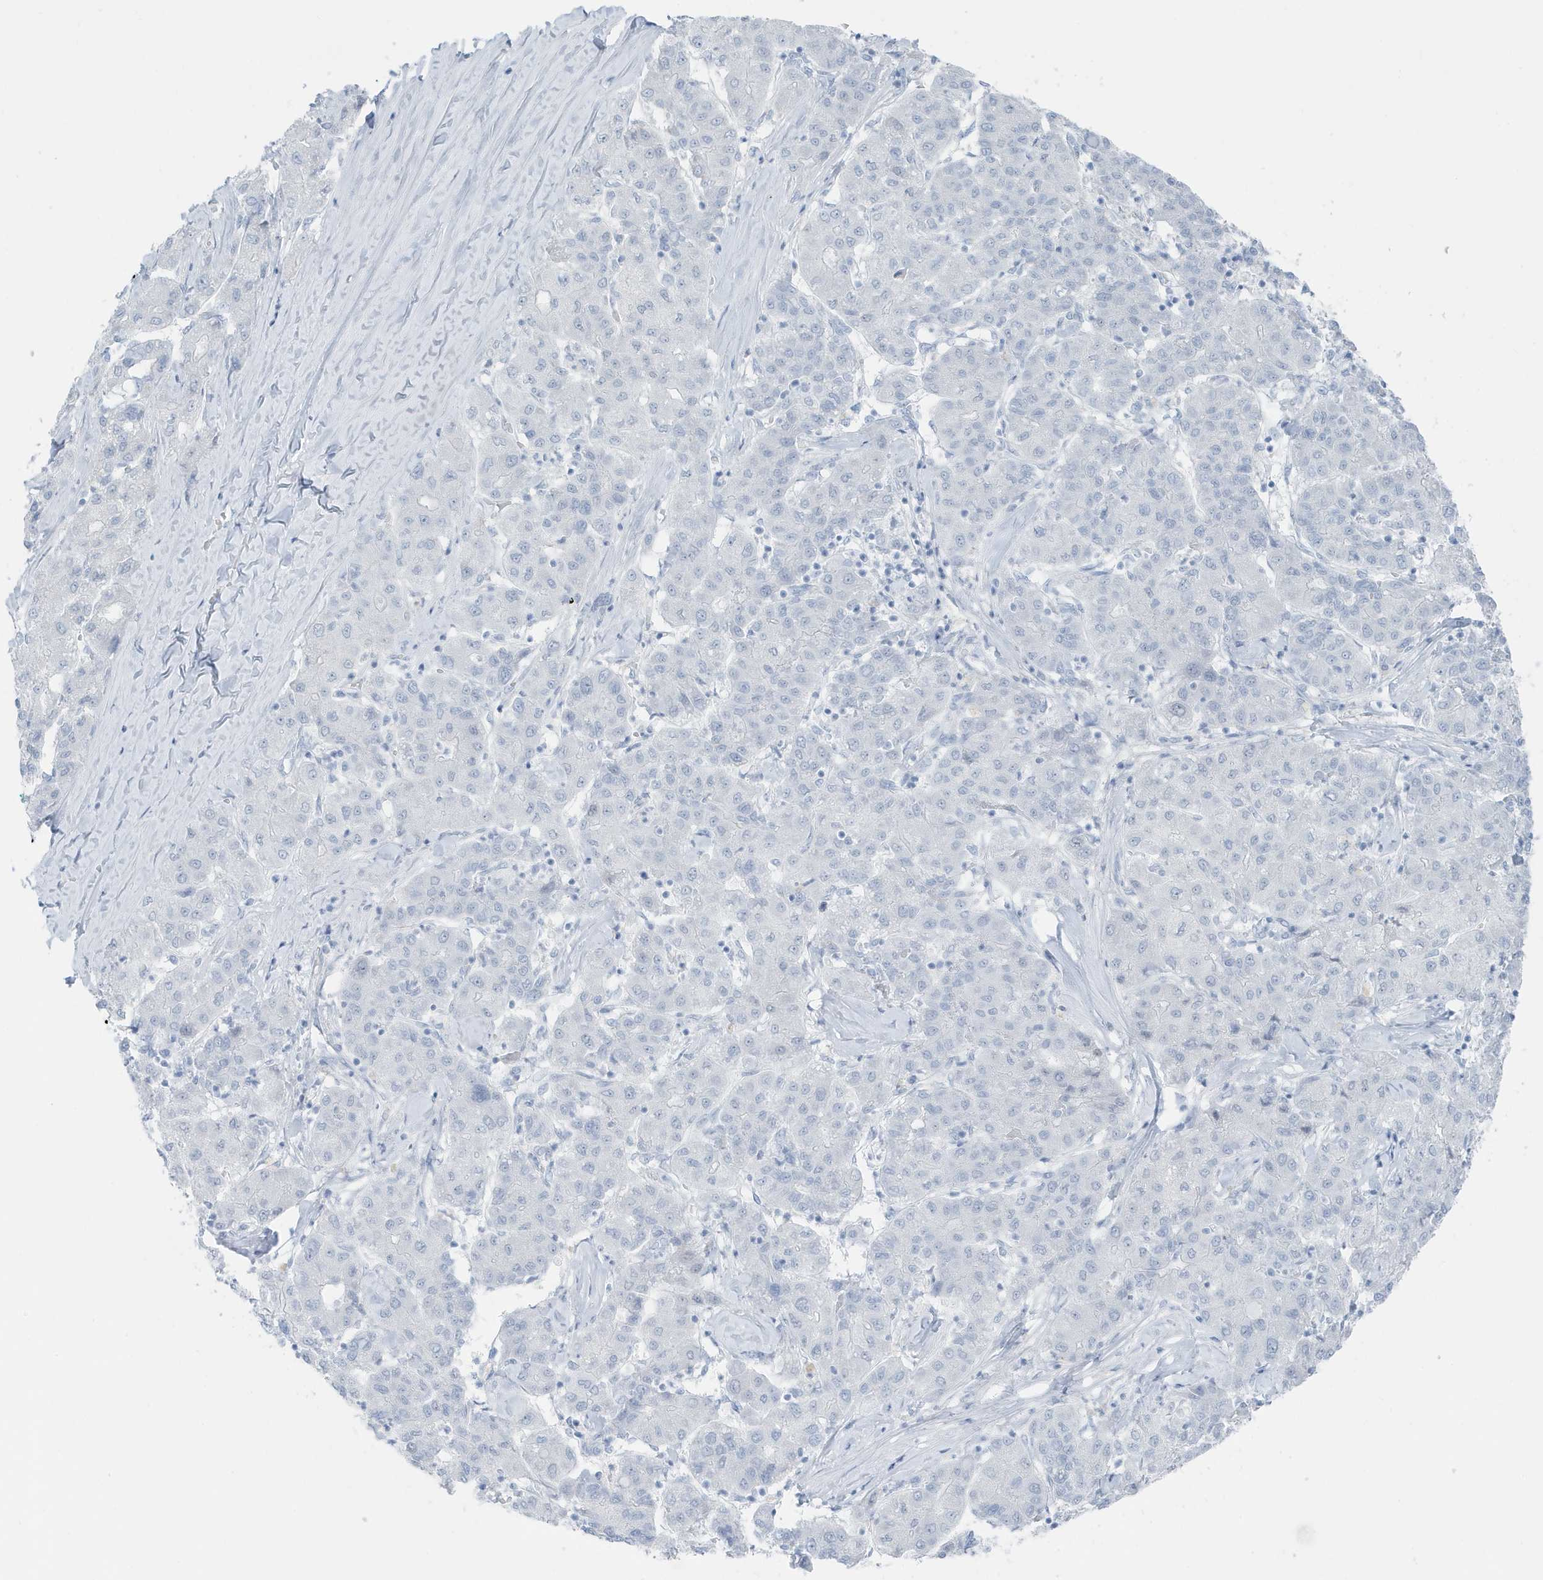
{"staining": {"intensity": "negative", "quantity": "none", "location": "none"}, "tissue": "liver cancer", "cell_type": "Tumor cells", "image_type": "cancer", "snomed": [{"axis": "morphology", "description": "Carcinoma, Hepatocellular, NOS"}, {"axis": "topography", "description": "Liver"}], "caption": "This is an IHC image of liver cancer (hepatocellular carcinoma). There is no positivity in tumor cells.", "gene": "ZFP64", "patient": {"sex": "male", "age": 65}}